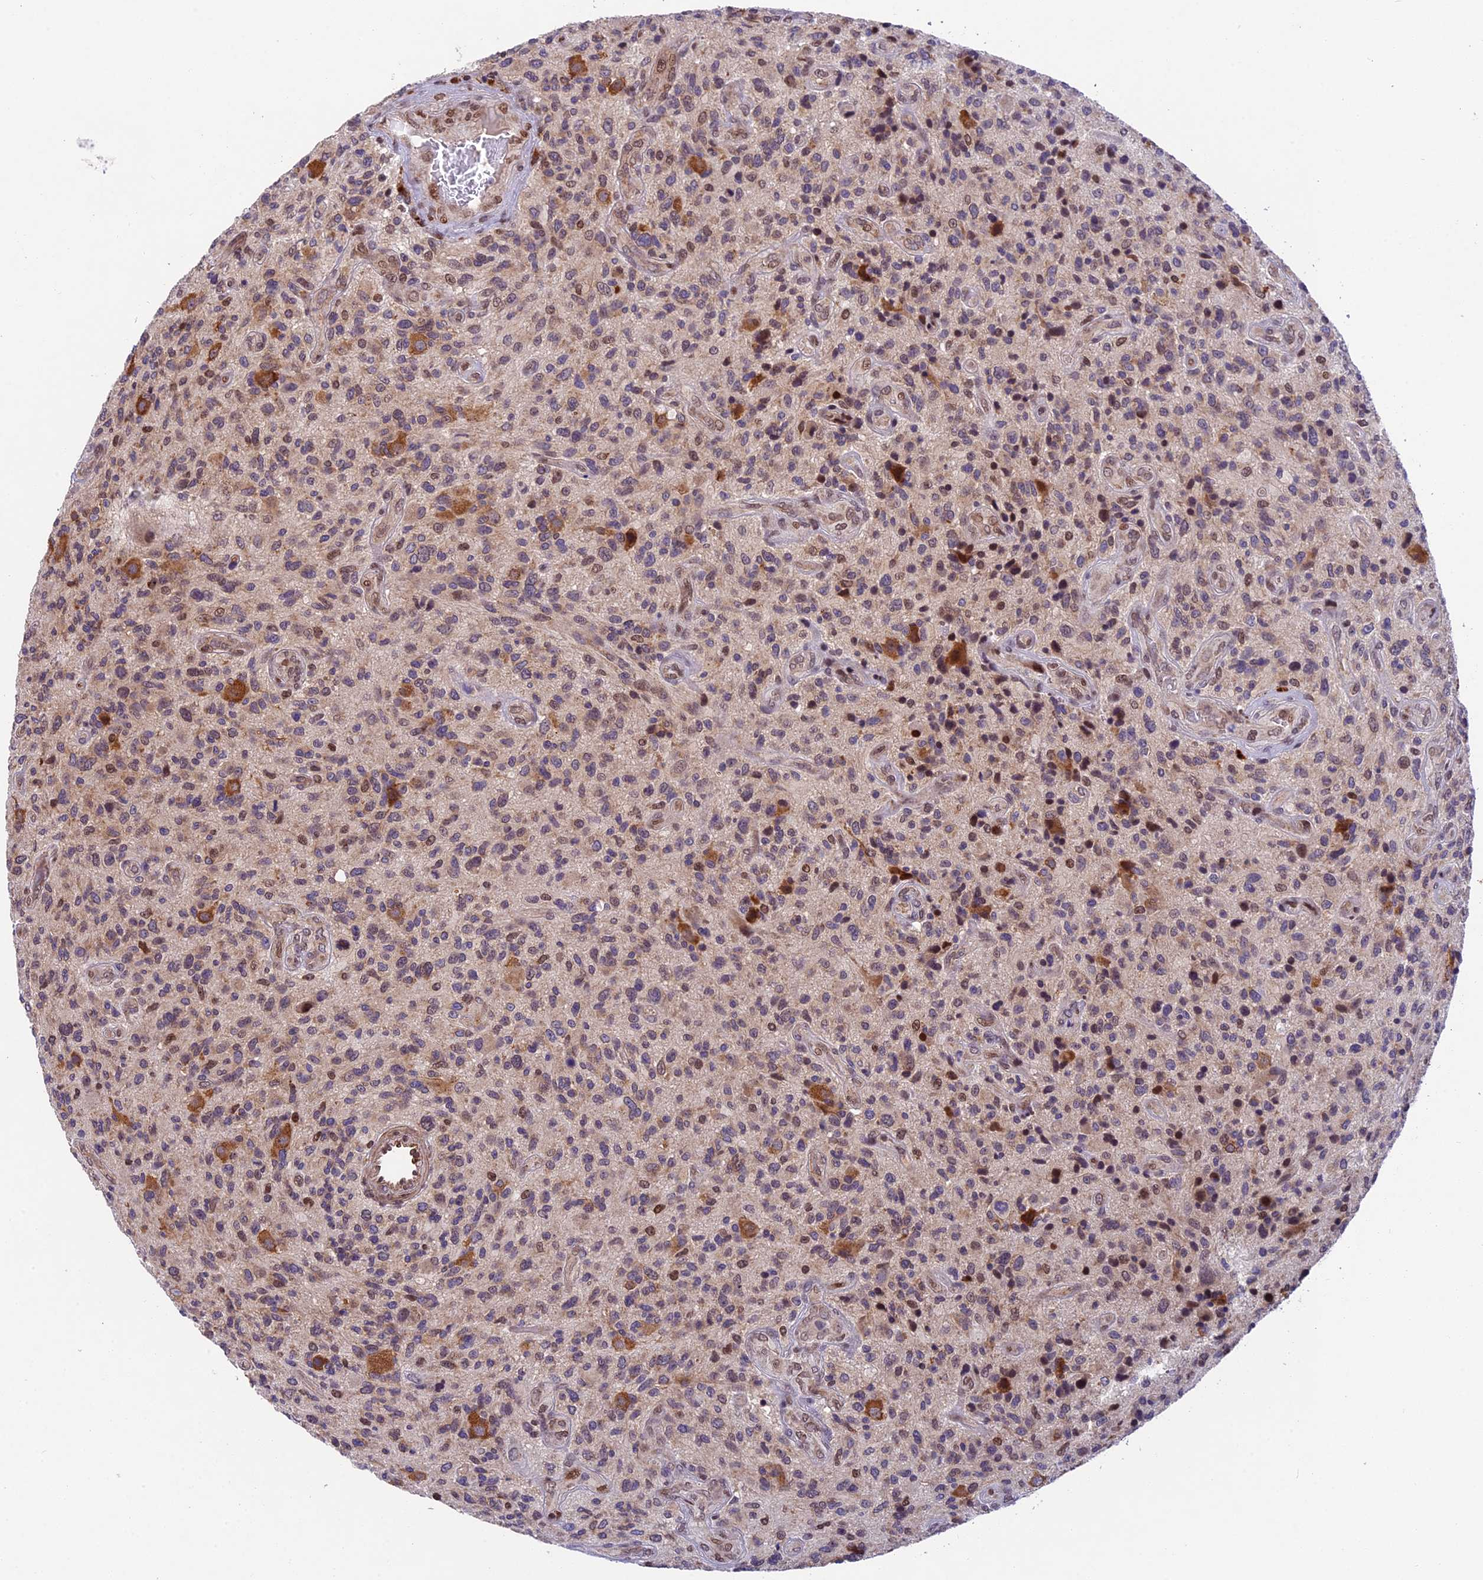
{"staining": {"intensity": "weak", "quantity": ">75%", "location": "cytoplasmic/membranous"}, "tissue": "glioma", "cell_type": "Tumor cells", "image_type": "cancer", "snomed": [{"axis": "morphology", "description": "Glioma, malignant, High grade"}, {"axis": "topography", "description": "Brain"}], "caption": "Tumor cells demonstrate weak cytoplasmic/membranous positivity in approximately >75% of cells in malignant high-grade glioma.", "gene": "CCSER1", "patient": {"sex": "male", "age": 47}}